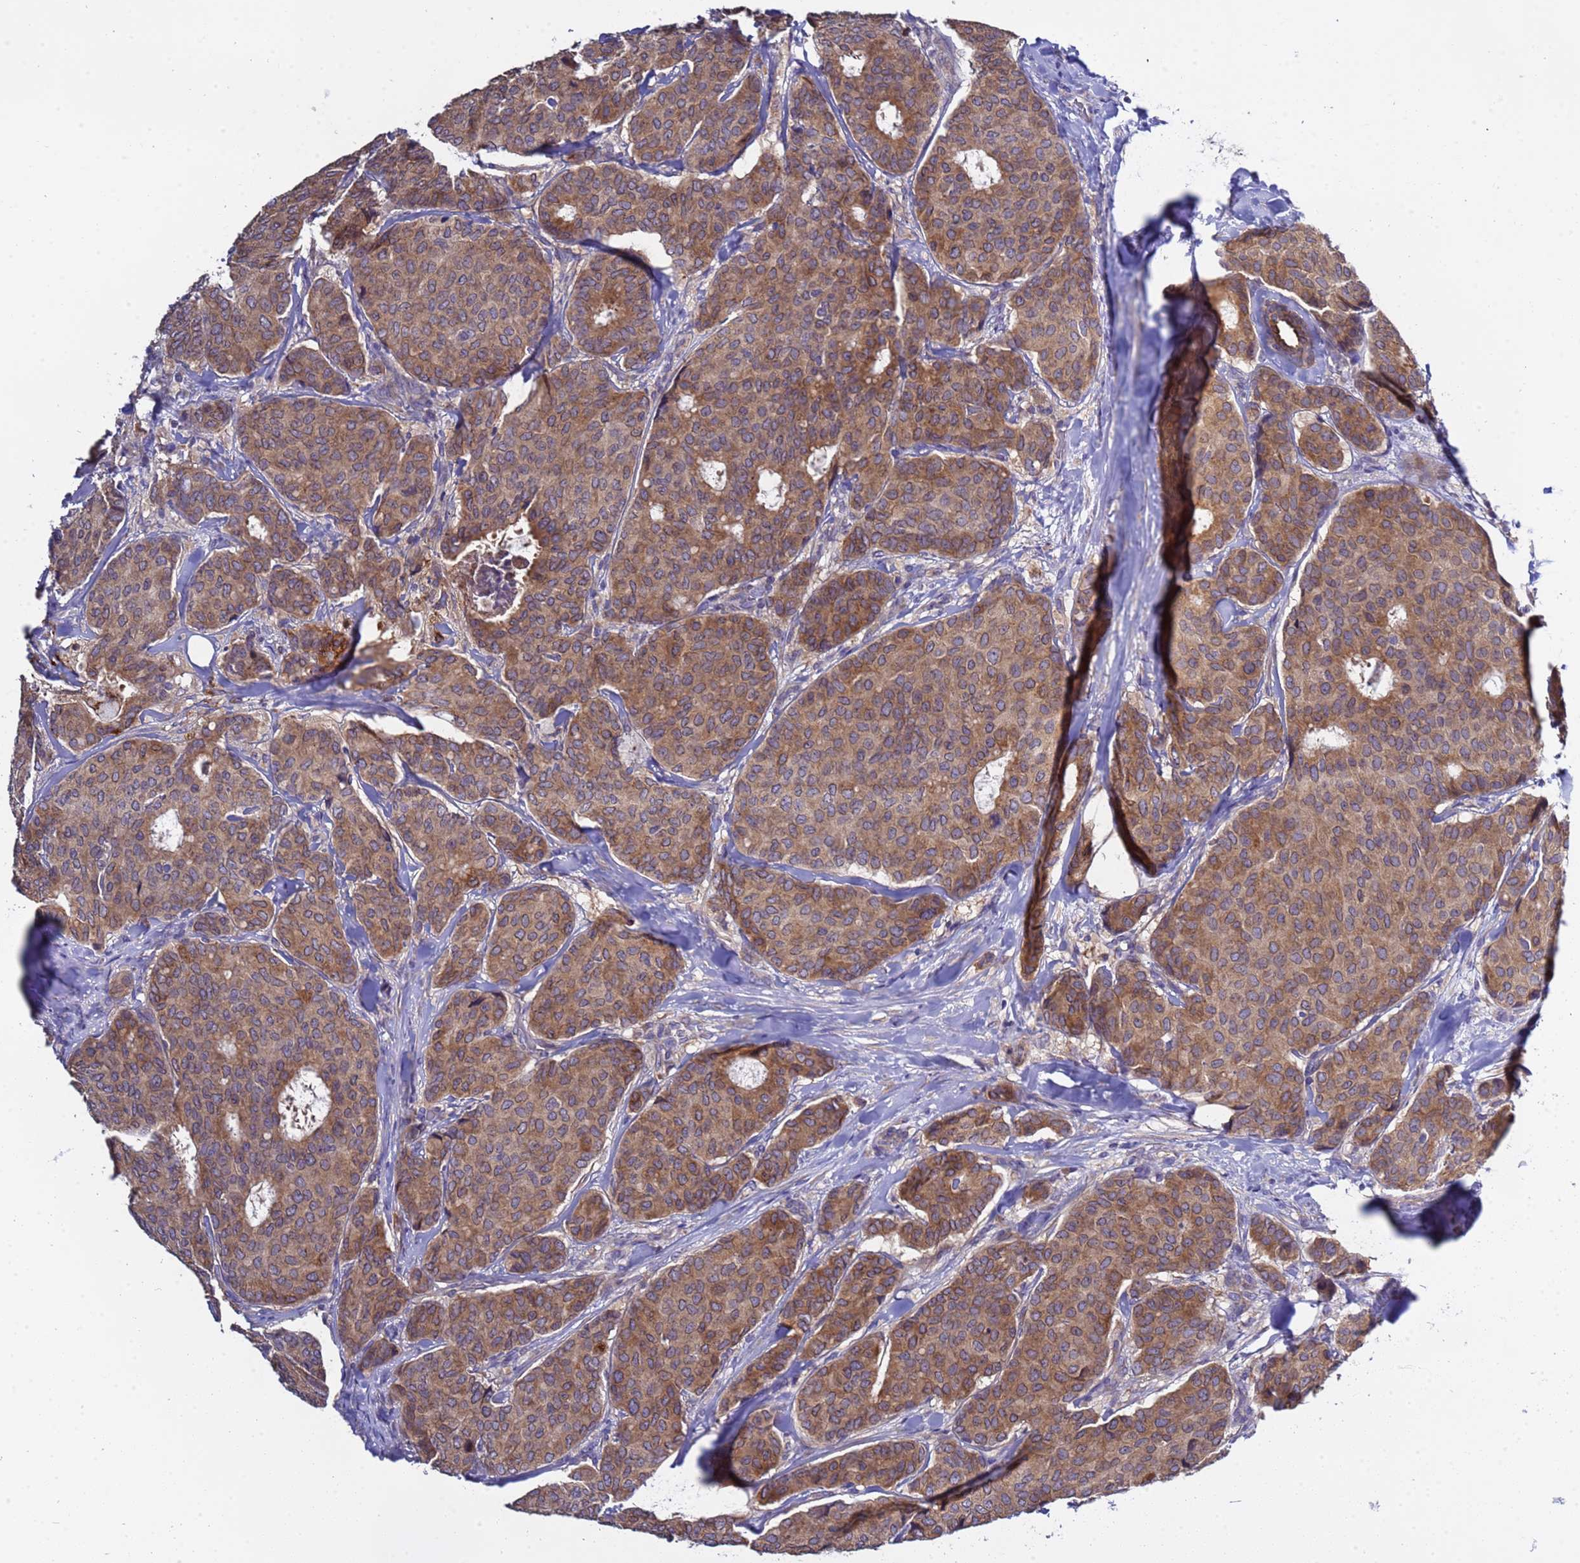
{"staining": {"intensity": "moderate", "quantity": ">75%", "location": "cytoplasmic/membranous"}, "tissue": "breast cancer", "cell_type": "Tumor cells", "image_type": "cancer", "snomed": [{"axis": "morphology", "description": "Duct carcinoma"}, {"axis": "topography", "description": "Breast"}], "caption": "Immunohistochemical staining of invasive ductal carcinoma (breast) demonstrates moderate cytoplasmic/membranous protein expression in approximately >75% of tumor cells. (Stains: DAB (3,3'-diaminobenzidine) in brown, nuclei in blue, Microscopy: brightfield microscopy at high magnification).", "gene": "ELMOD2", "patient": {"sex": "female", "age": 75}}